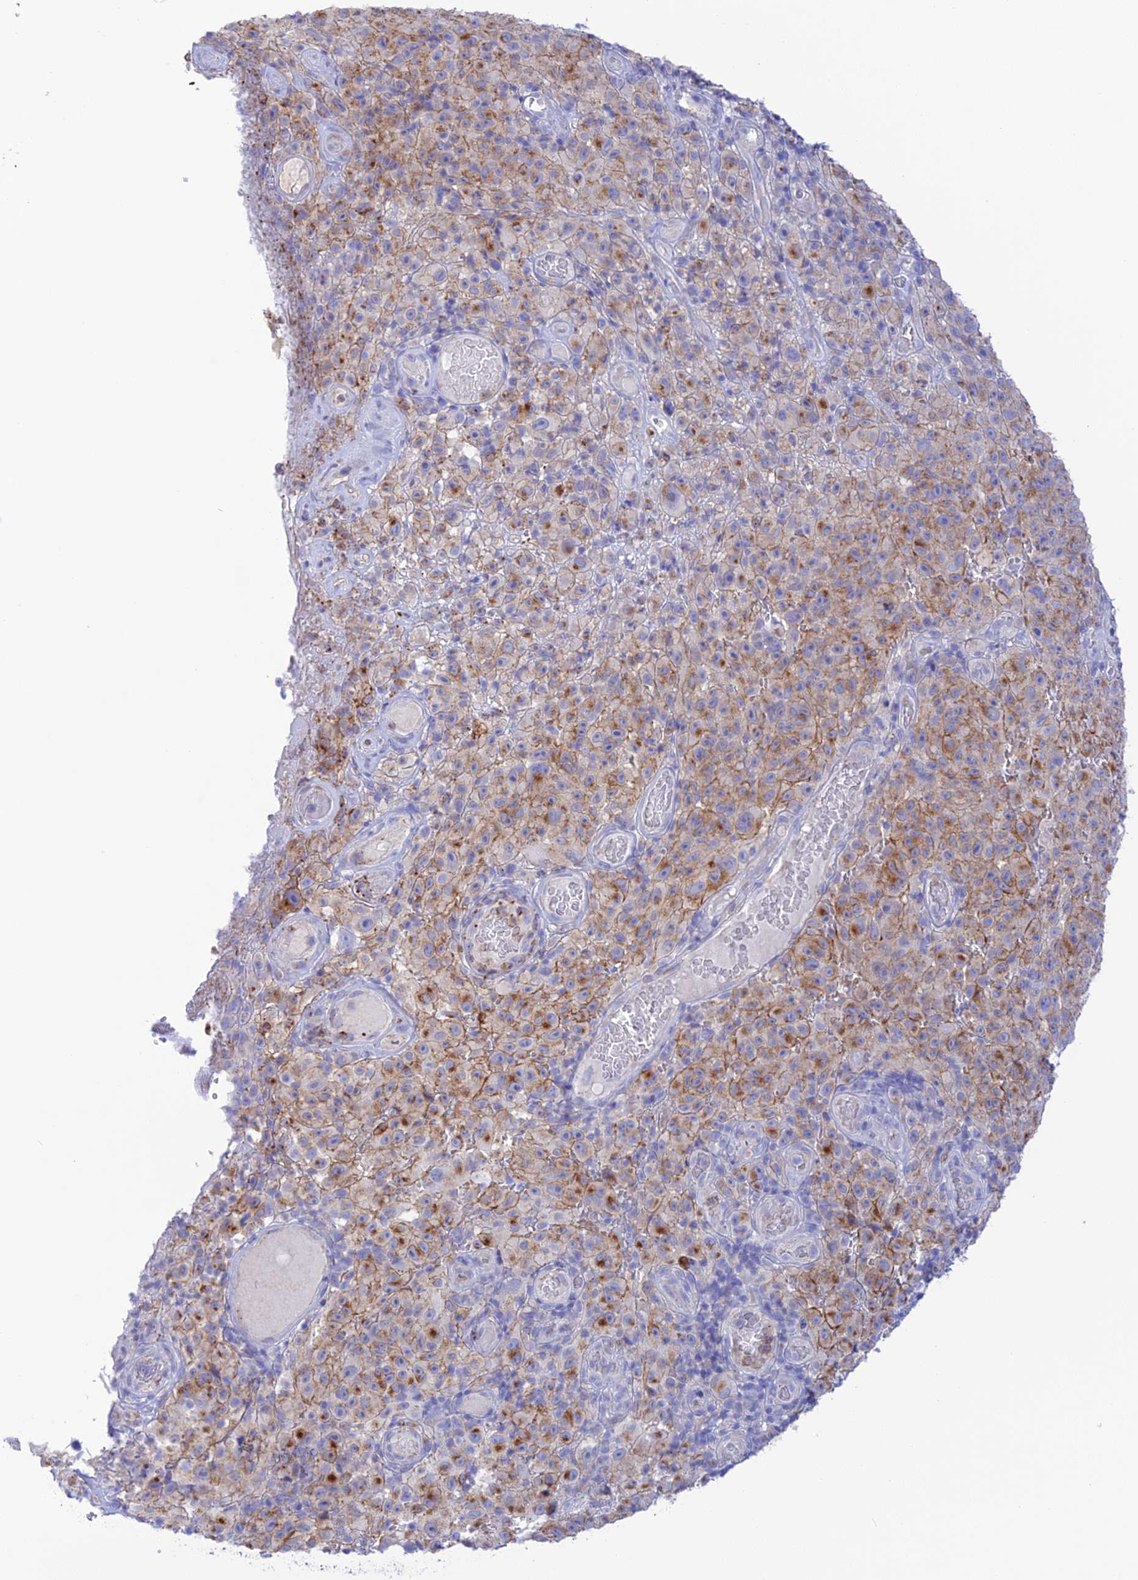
{"staining": {"intensity": "moderate", "quantity": "25%-75%", "location": "cytoplasmic/membranous"}, "tissue": "melanoma", "cell_type": "Tumor cells", "image_type": "cancer", "snomed": [{"axis": "morphology", "description": "Malignant melanoma, NOS"}, {"axis": "topography", "description": "Skin"}], "caption": "The photomicrograph shows staining of melanoma, revealing moderate cytoplasmic/membranous protein positivity (brown color) within tumor cells.", "gene": "CHSY3", "patient": {"sex": "female", "age": 82}}